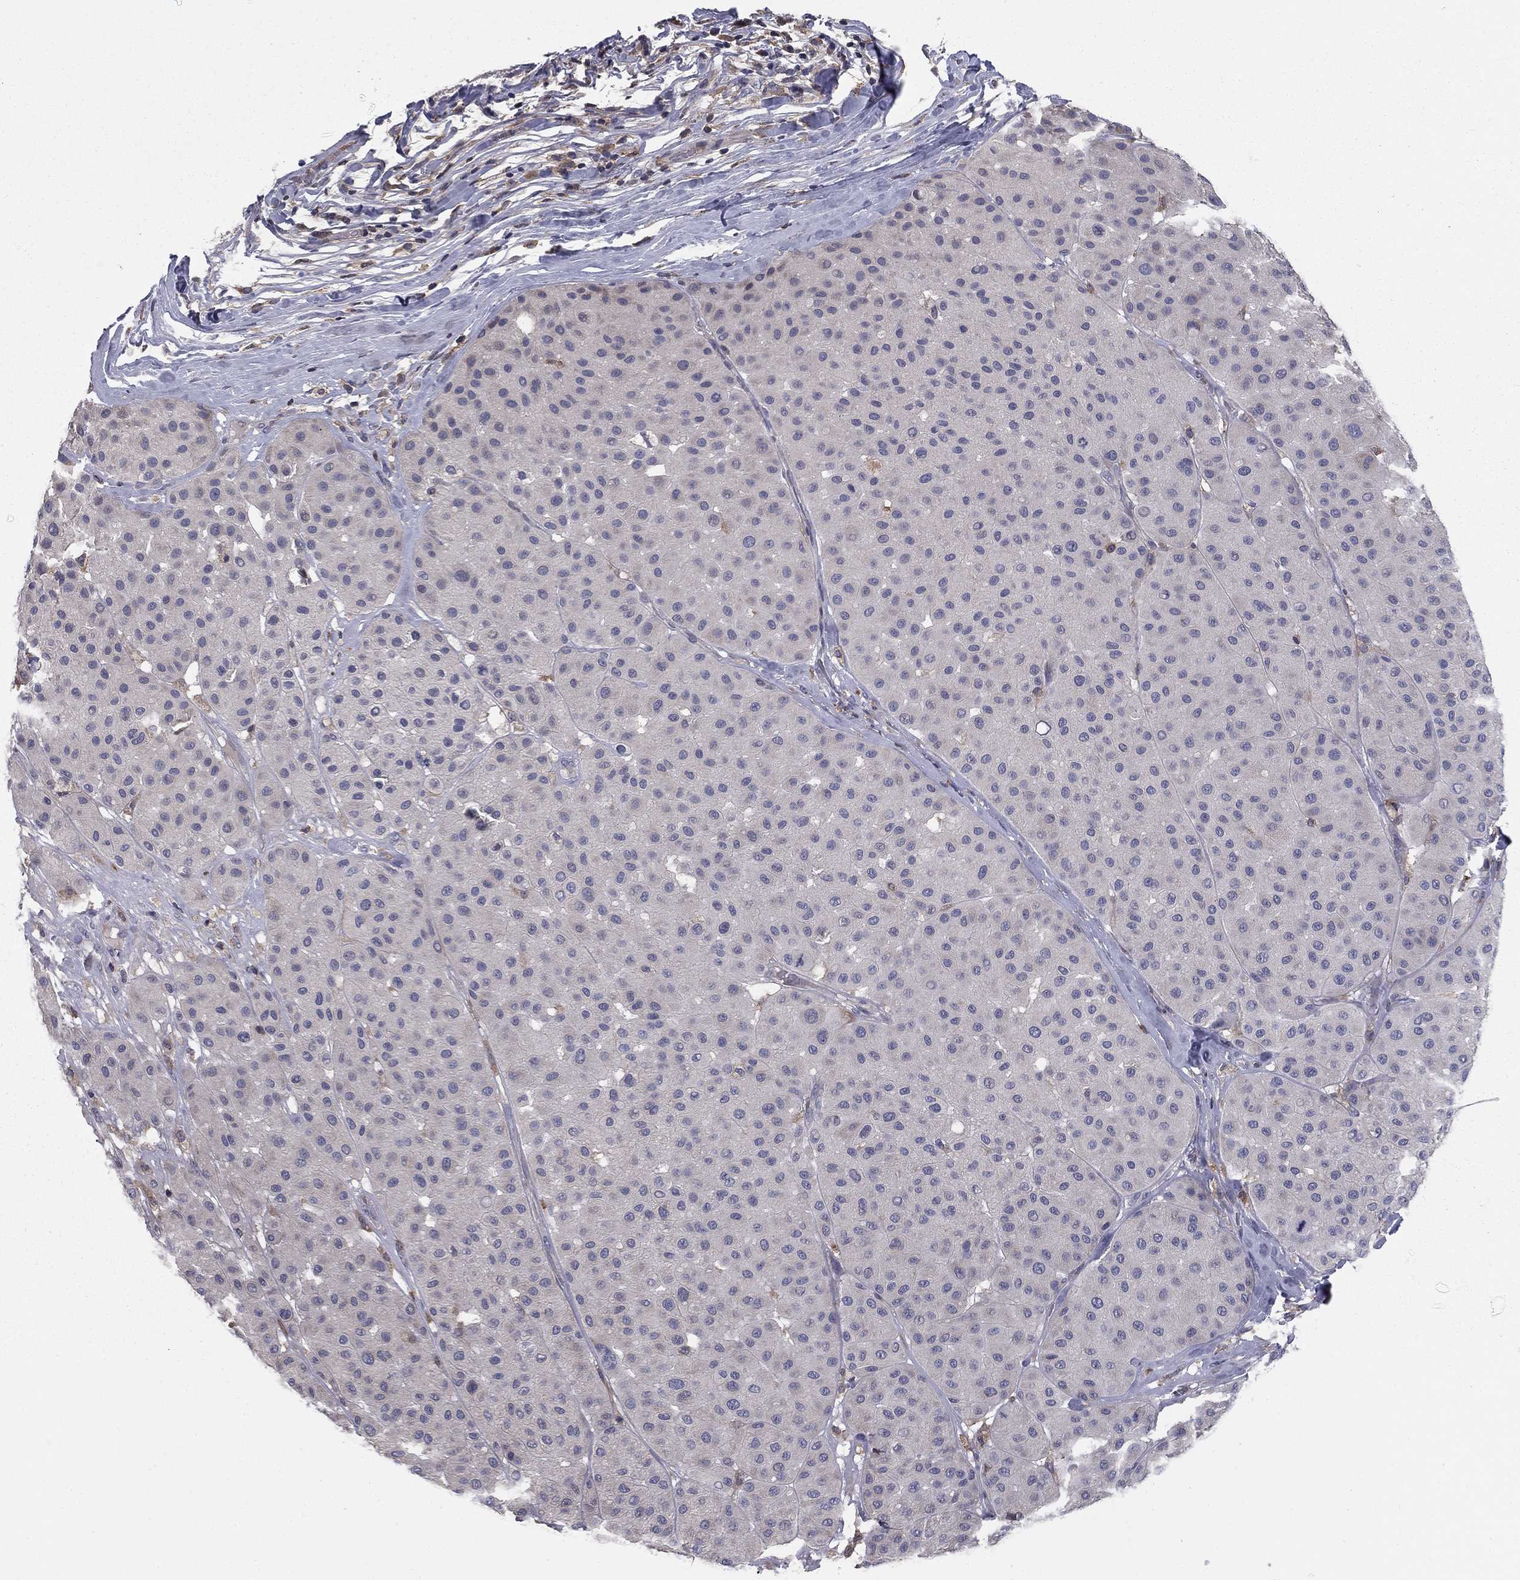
{"staining": {"intensity": "negative", "quantity": "none", "location": "none"}, "tissue": "melanoma", "cell_type": "Tumor cells", "image_type": "cancer", "snomed": [{"axis": "morphology", "description": "Malignant melanoma, Metastatic site"}, {"axis": "topography", "description": "Smooth muscle"}], "caption": "Malignant melanoma (metastatic site) stained for a protein using immunohistochemistry (IHC) displays no expression tumor cells.", "gene": "PLCB2", "patient": {"sex": "male", "age": 41}}